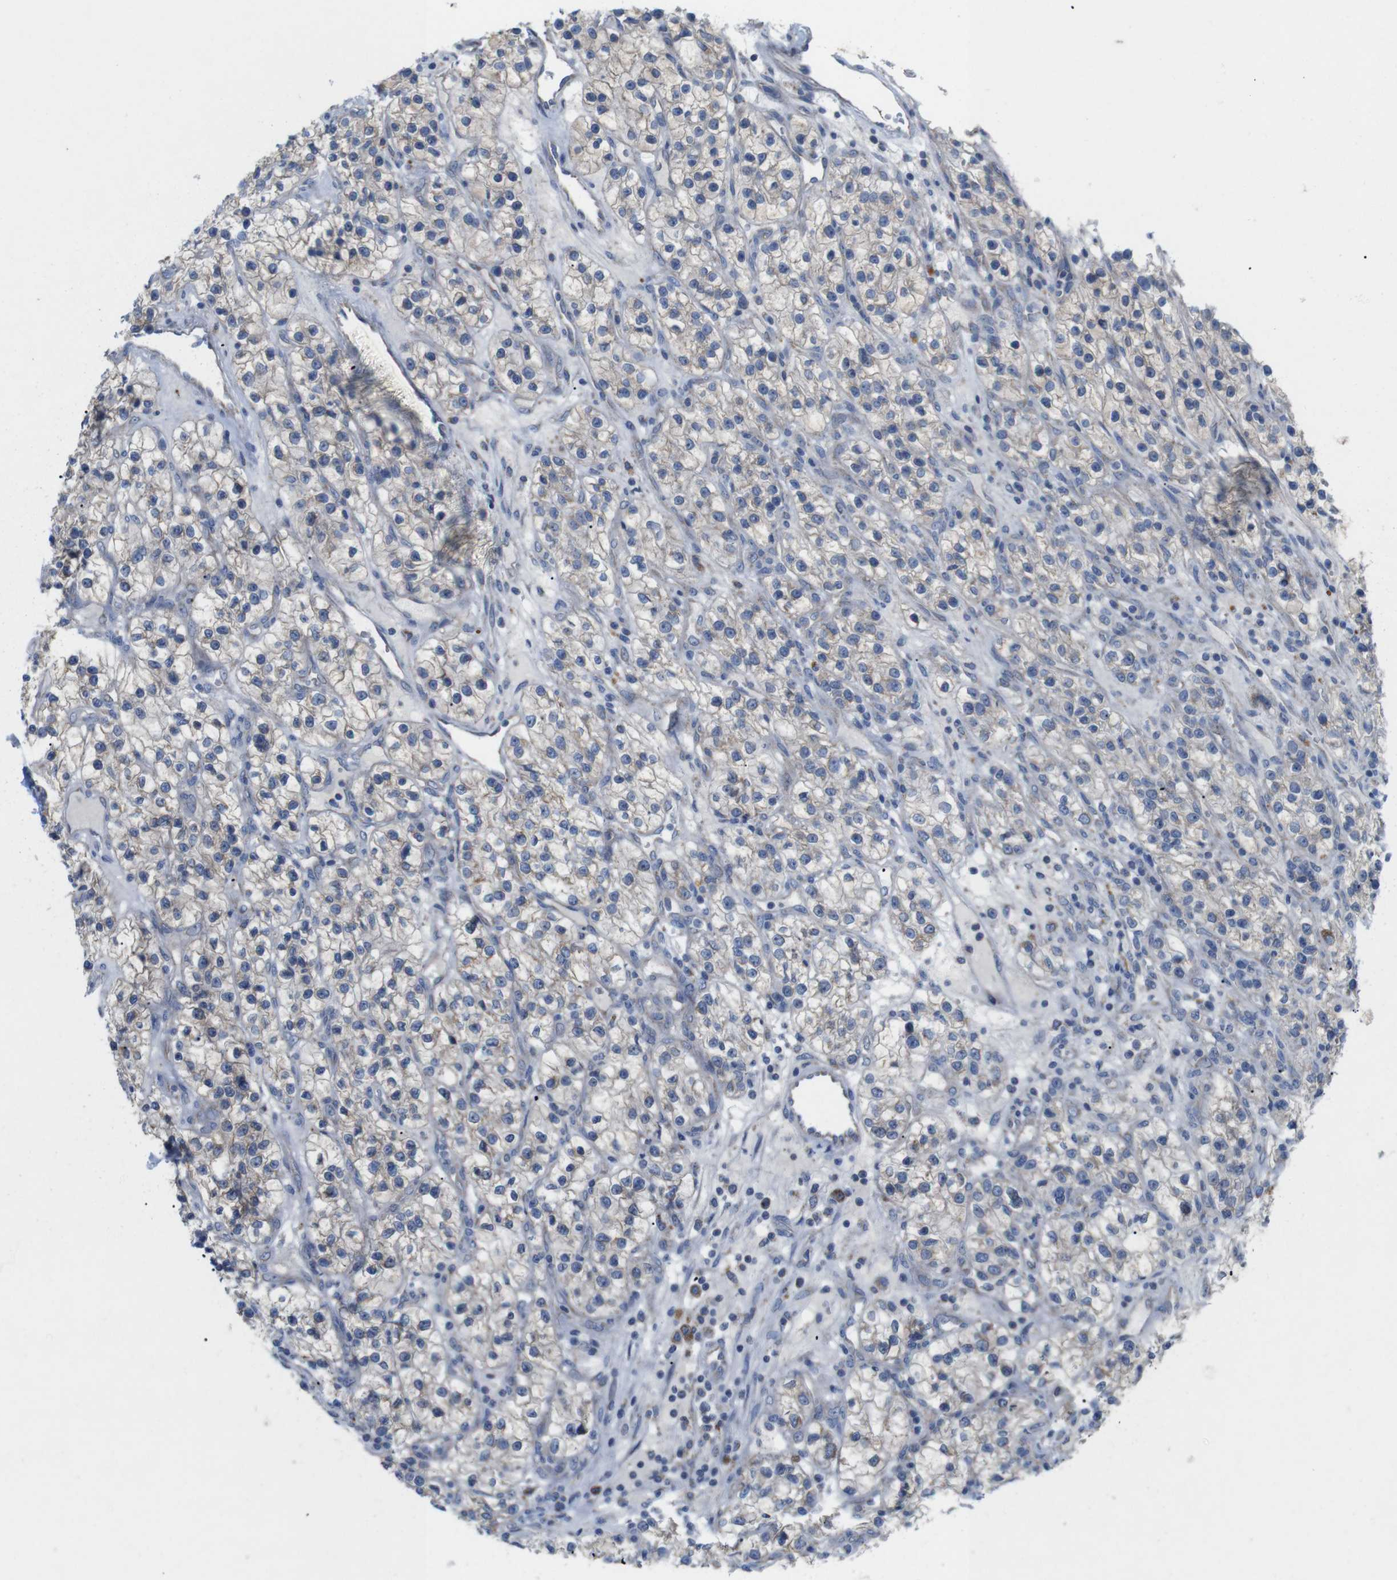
{"staining": {"intensity": "weak", "quantity": ">75%", "location": "cytoplasmic/membranous"}, "tissue": "renal cancer", "cell_type": "Tumor cells", "image_type": "cancer", "snomed": [{"axis": "morphology", "description": "Adenocarcinoma, NOS"}, {"axis": "topography", "description": "Kidney"}], "caption": "Immunohistochemical staining of human renal adenocarcinoma exhibits low levels of weak cytoplasmic/membranous staining in approximately >75% of tumor cells.", "gene": "F2RL1", "patient": {"sex": "female", "age": 57}}